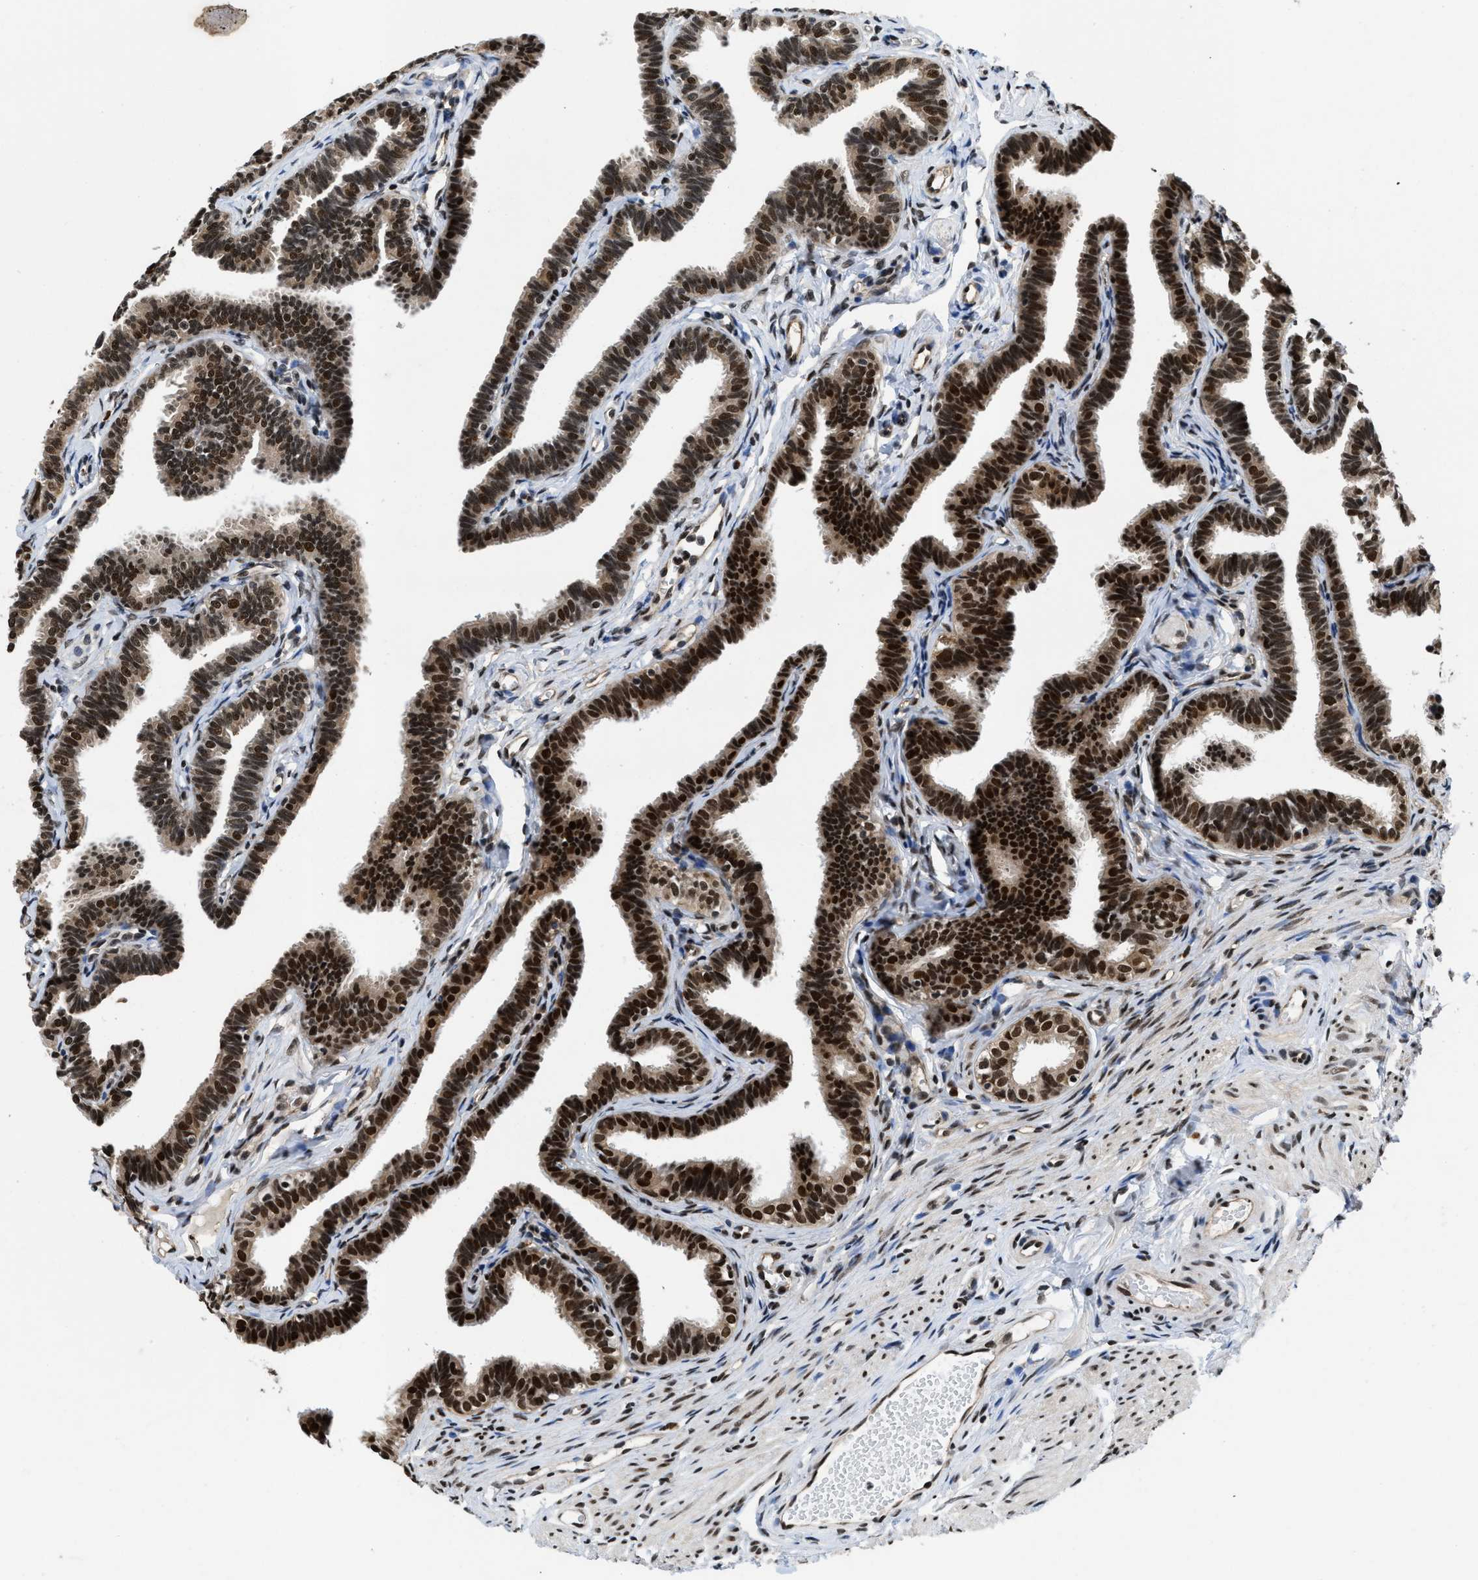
{"staining": {"intensity": "strong", "quantity": ">75%", "location": "nuclear"}, "tissue": "fallopian tube", "cell_type": "Glandular cells", "image_type": "normal", "snomed": [{"axis": "morphology", "description": "Normal tissue, NOS"}, {"axis": "topography", "description": "Fallopian tube"}, {"axis": "topography", "description": "Ovary"}], "caption": "Human fallopian tube stained with a brown dye shows strong nuclear positive positivity in about >75% of glandular cells.", "gene": "SAFB", "patient": {"sex": "female", "age": 23}}